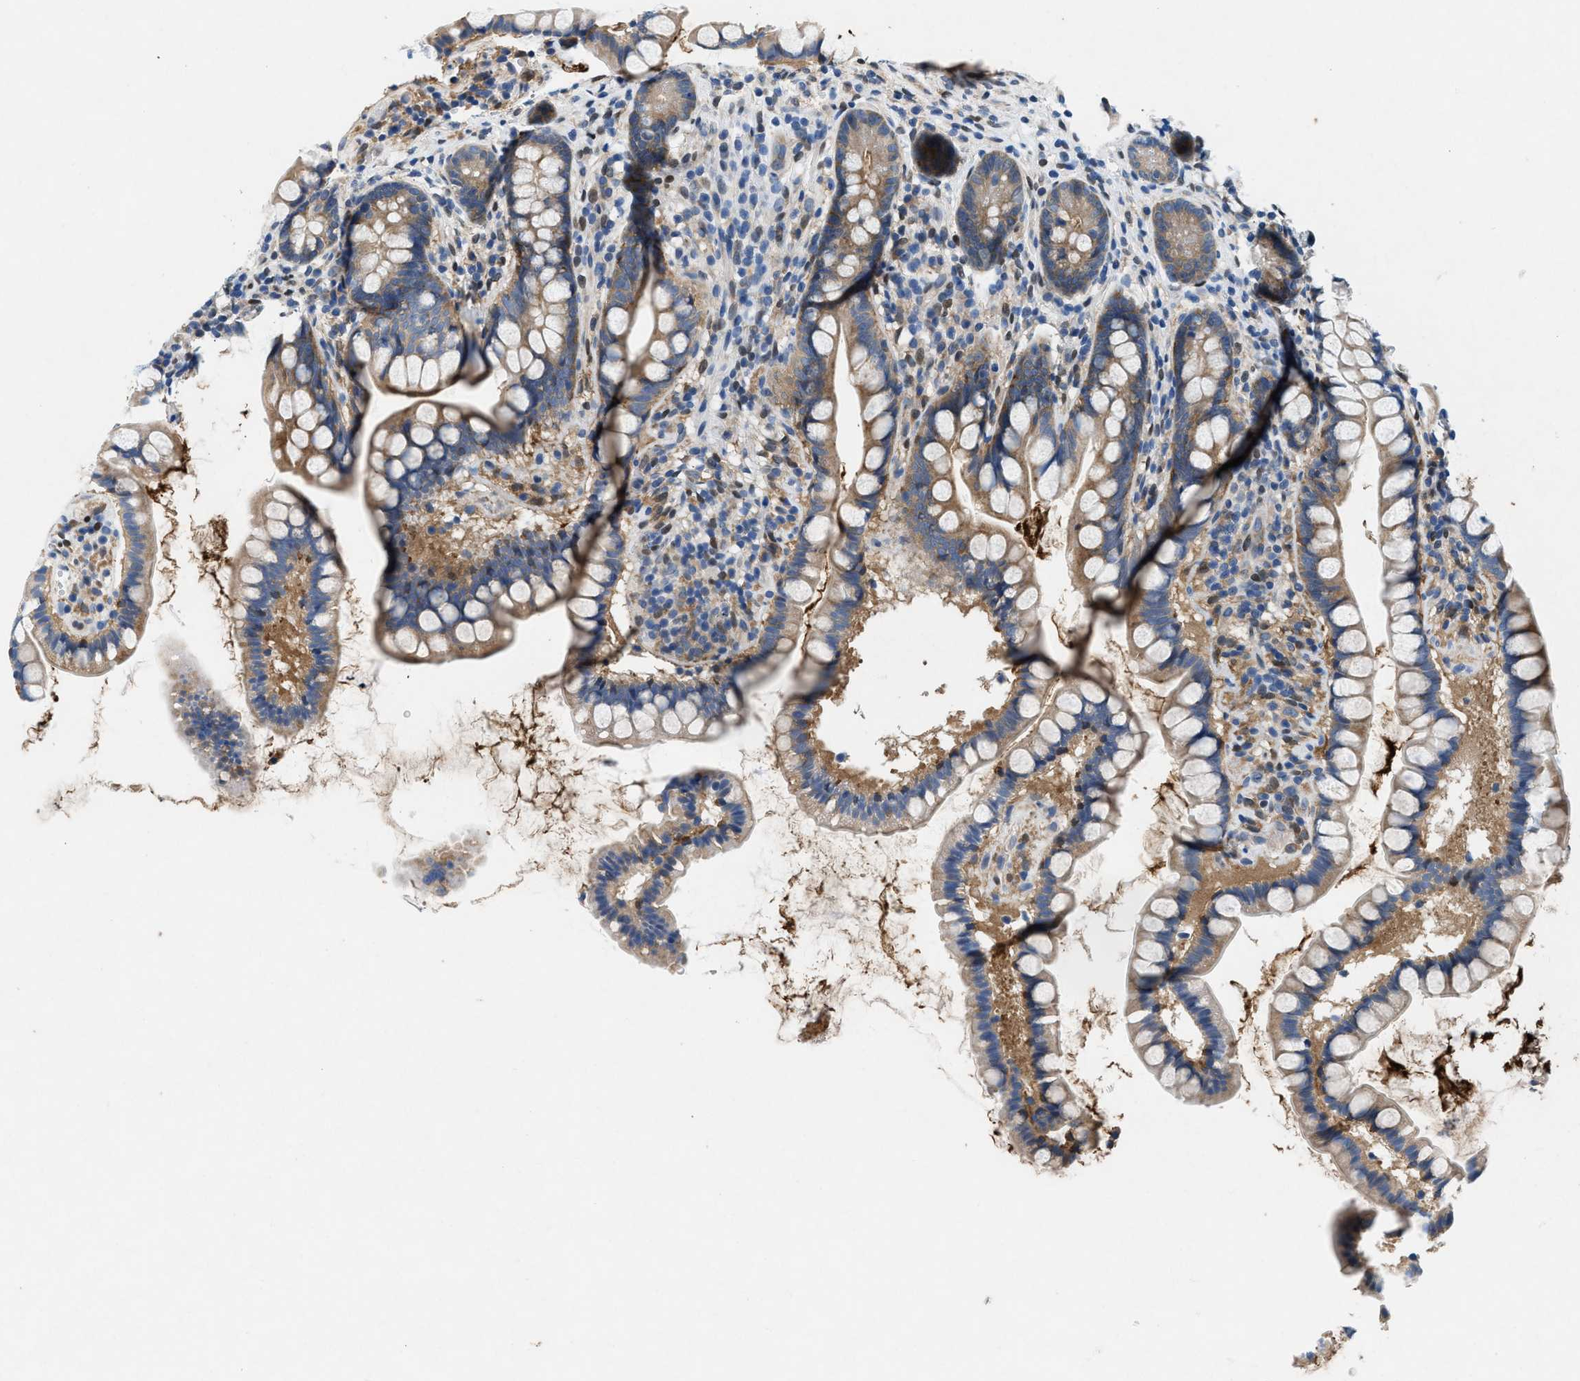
{"staining": {"intensity": "weak", "quantity": "25%-75%", "location": "cytoplasmic/membranous"}, "tissue": "small intestine", "cell_type": "Glandular cells", "image_type": "normal", "snomed": [{"axis": "morphology", "description": "Normal tissue, NOS"}, {"axis": "topography", "description": "Small intestine"}], "caption": "A photomicrograph of small intestine stained for a protein displays weak cytoplasmic/membranous brown staining in glandular cells.", "gene": "COPS2", "patient": {"sex": "female", "age": 84}}